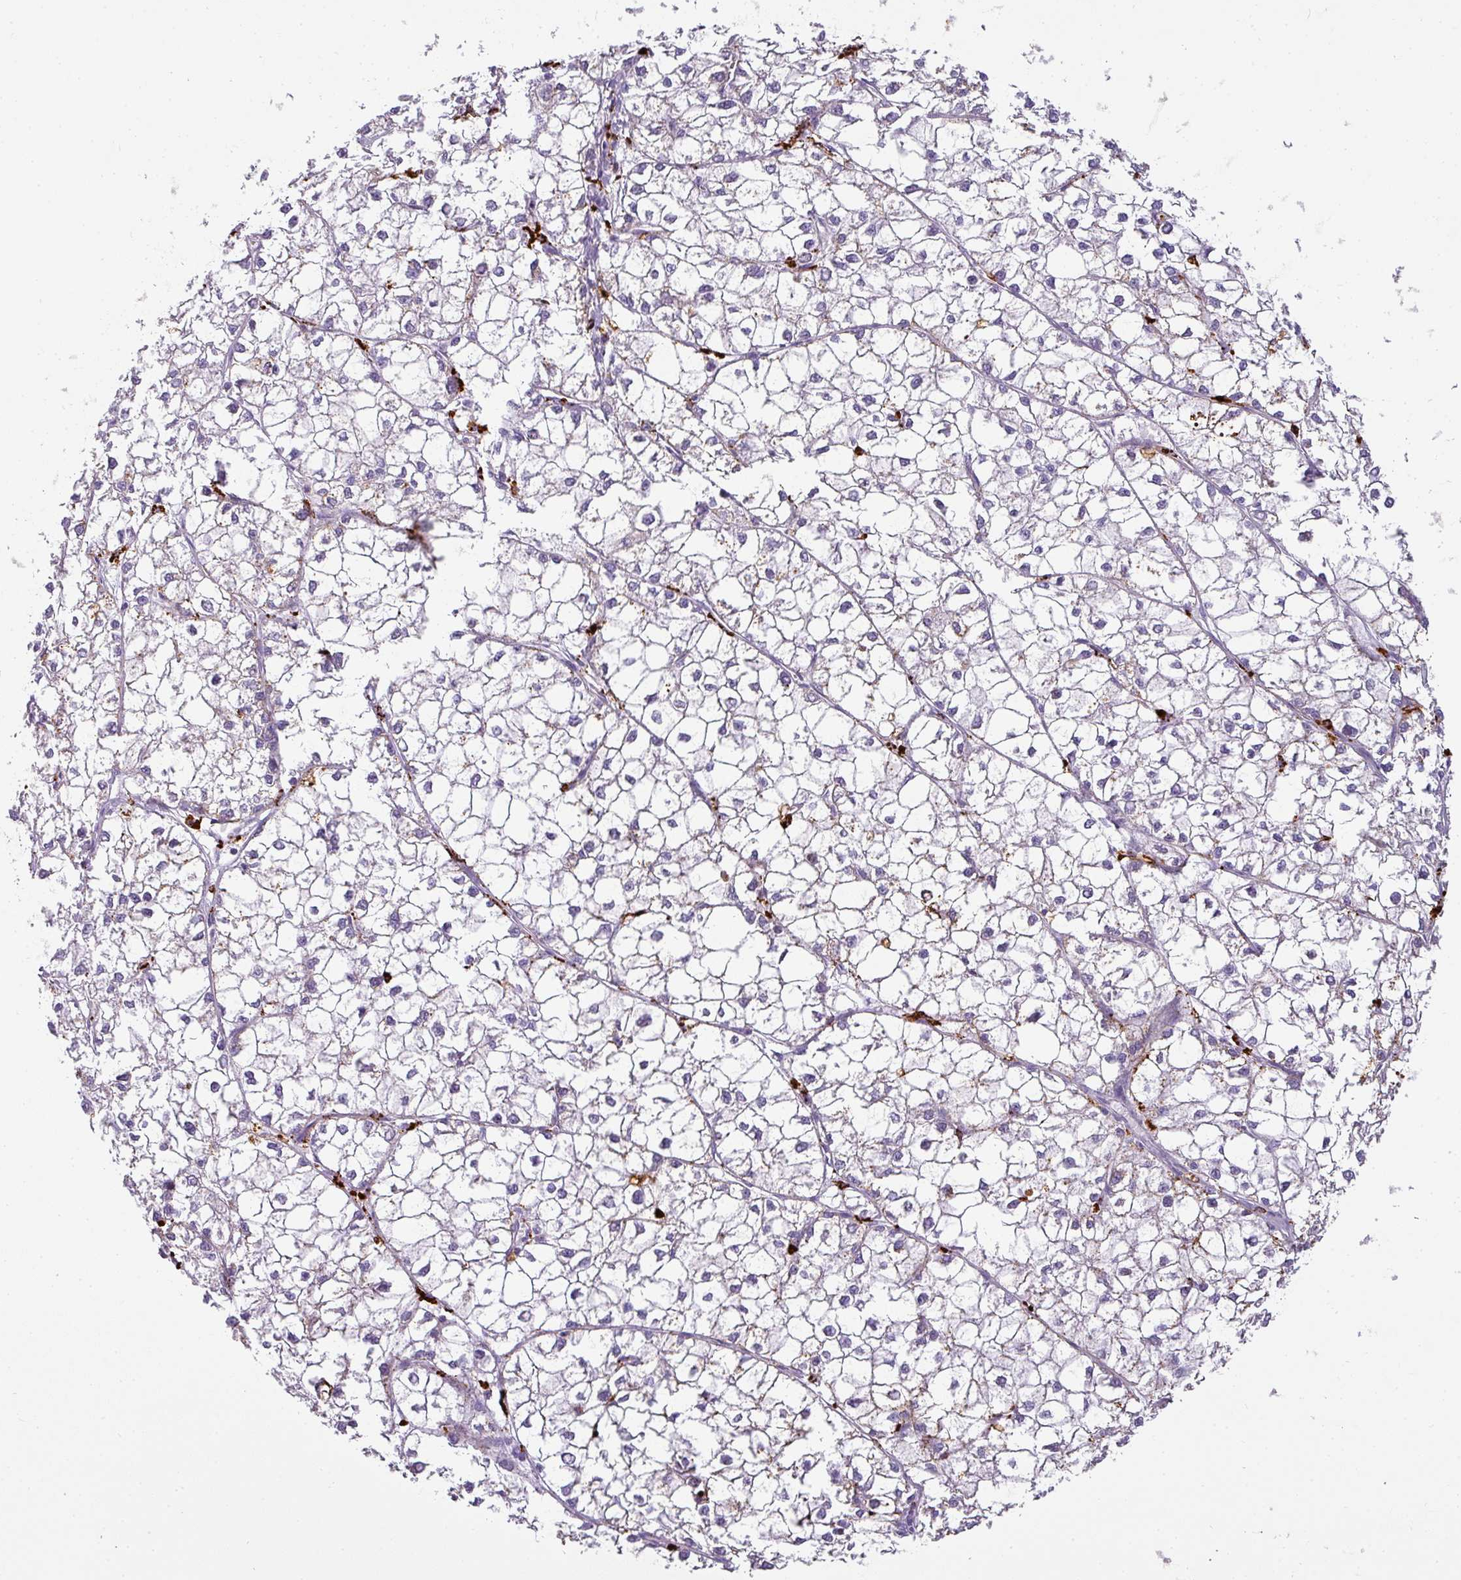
{"staining": {"intensity": "negative", "quantity": "none", "location": "none"}, "tissue": "liver cancer", "cell_type": "Tumor cells", "image_type": "cancer", "snomed": [{"axis": "morphology", "description": "Carcinoma, Hepatocellular, NOS"}, {"axis": "topography", "description": "Liver"}], "caption": "Tumor cells are negative for brown protein staining in hepatocellular carcinoma (liver).", "gene": "MMACHC", "patient": {"sex": "female", "age": 43}}